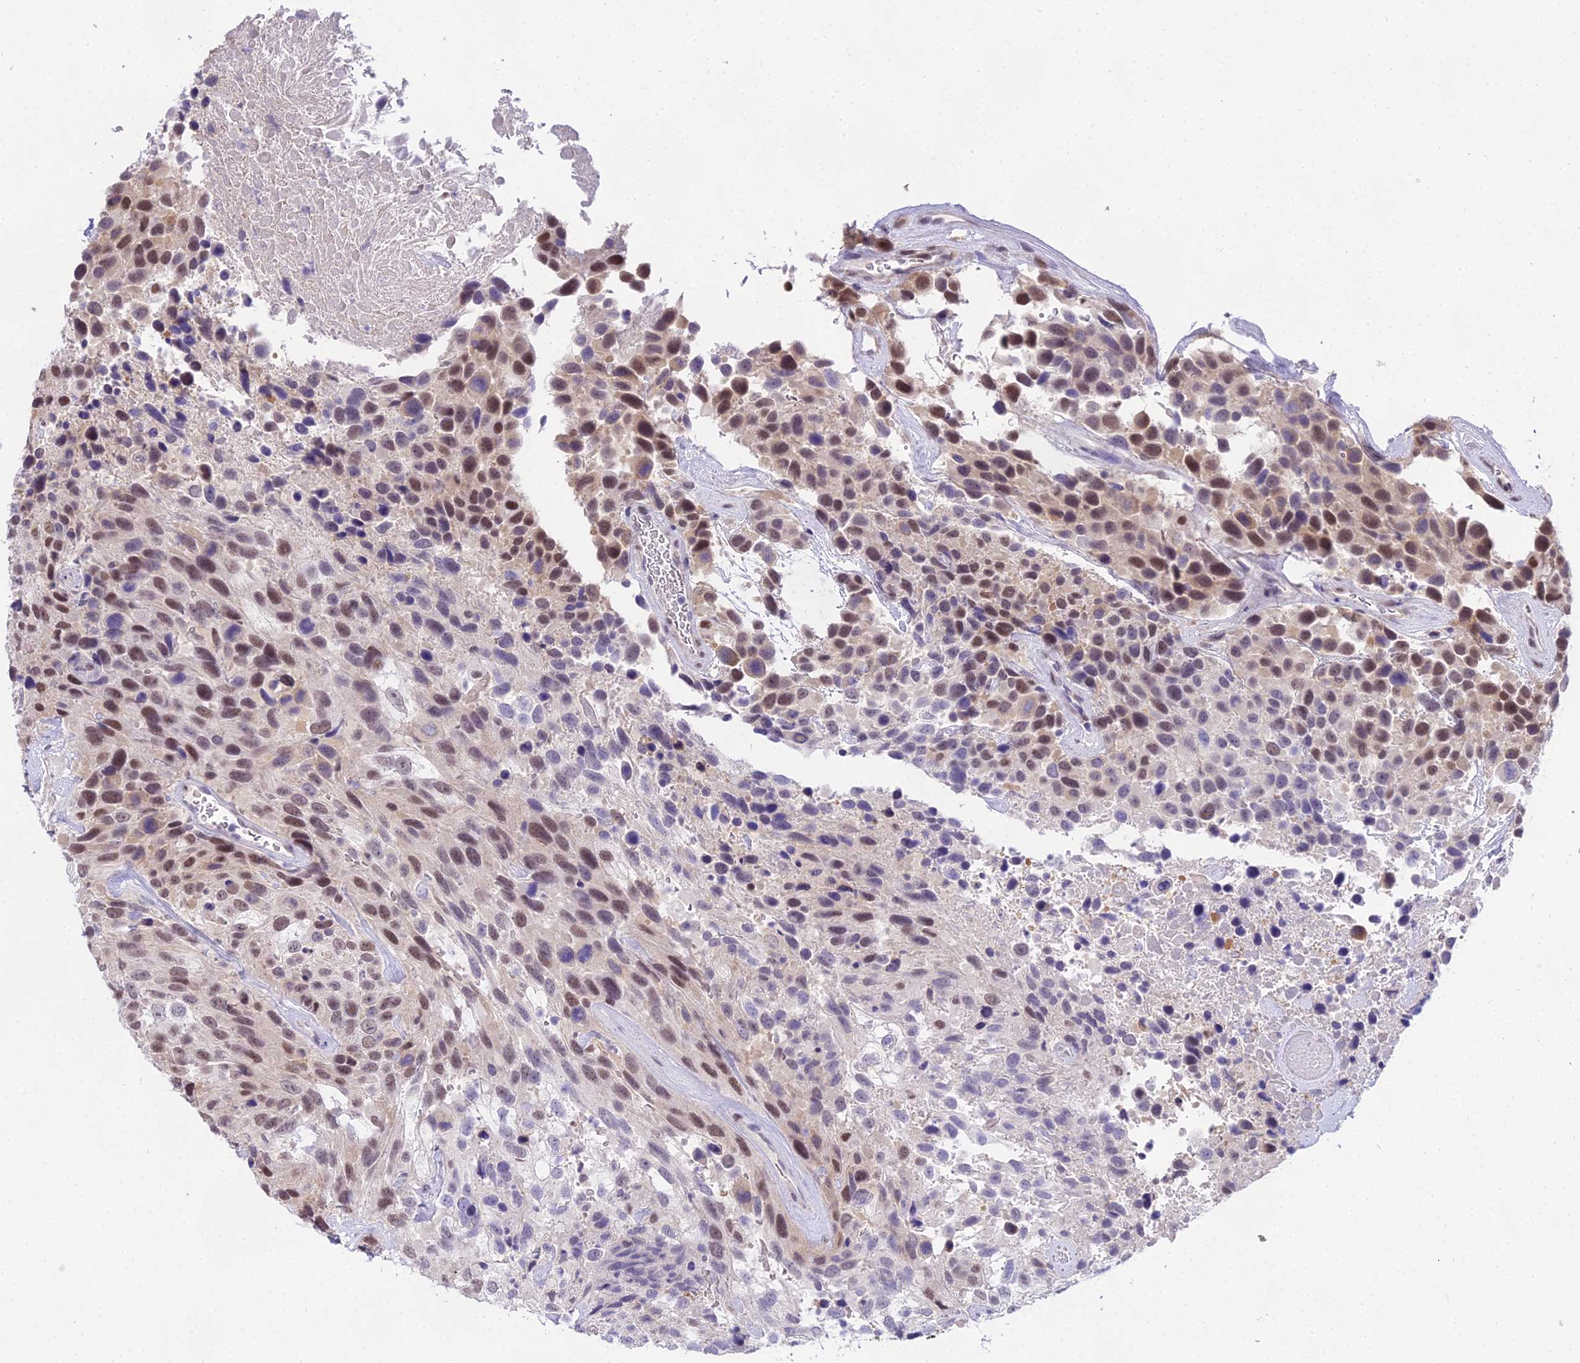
{"staining": {"intensity": "moderate", "quantity": "25%-75%", "location": "nuclear"}, "tissue": "urothelial cancer", "cell_type": "Tumor cells", "image_type": "cancer", "snomed": [{"axis": "morphology", "description": "Urothelial carcinoma, High grade"}, {"axis": "topography", "description": "Urinary bladder"}], "caption": "A histopathology image of human urothelial cancer stained for a protein displays moderate nuclear brown staining in tumor cells. (Stains: DAB (3,3'-diaminobenzidine) in brown, nuclei in blue, Microscopy: brightfield microscopy at high magnification).", "gene": "MAT2A", "patient": {"sex": "female", "age": 70}}